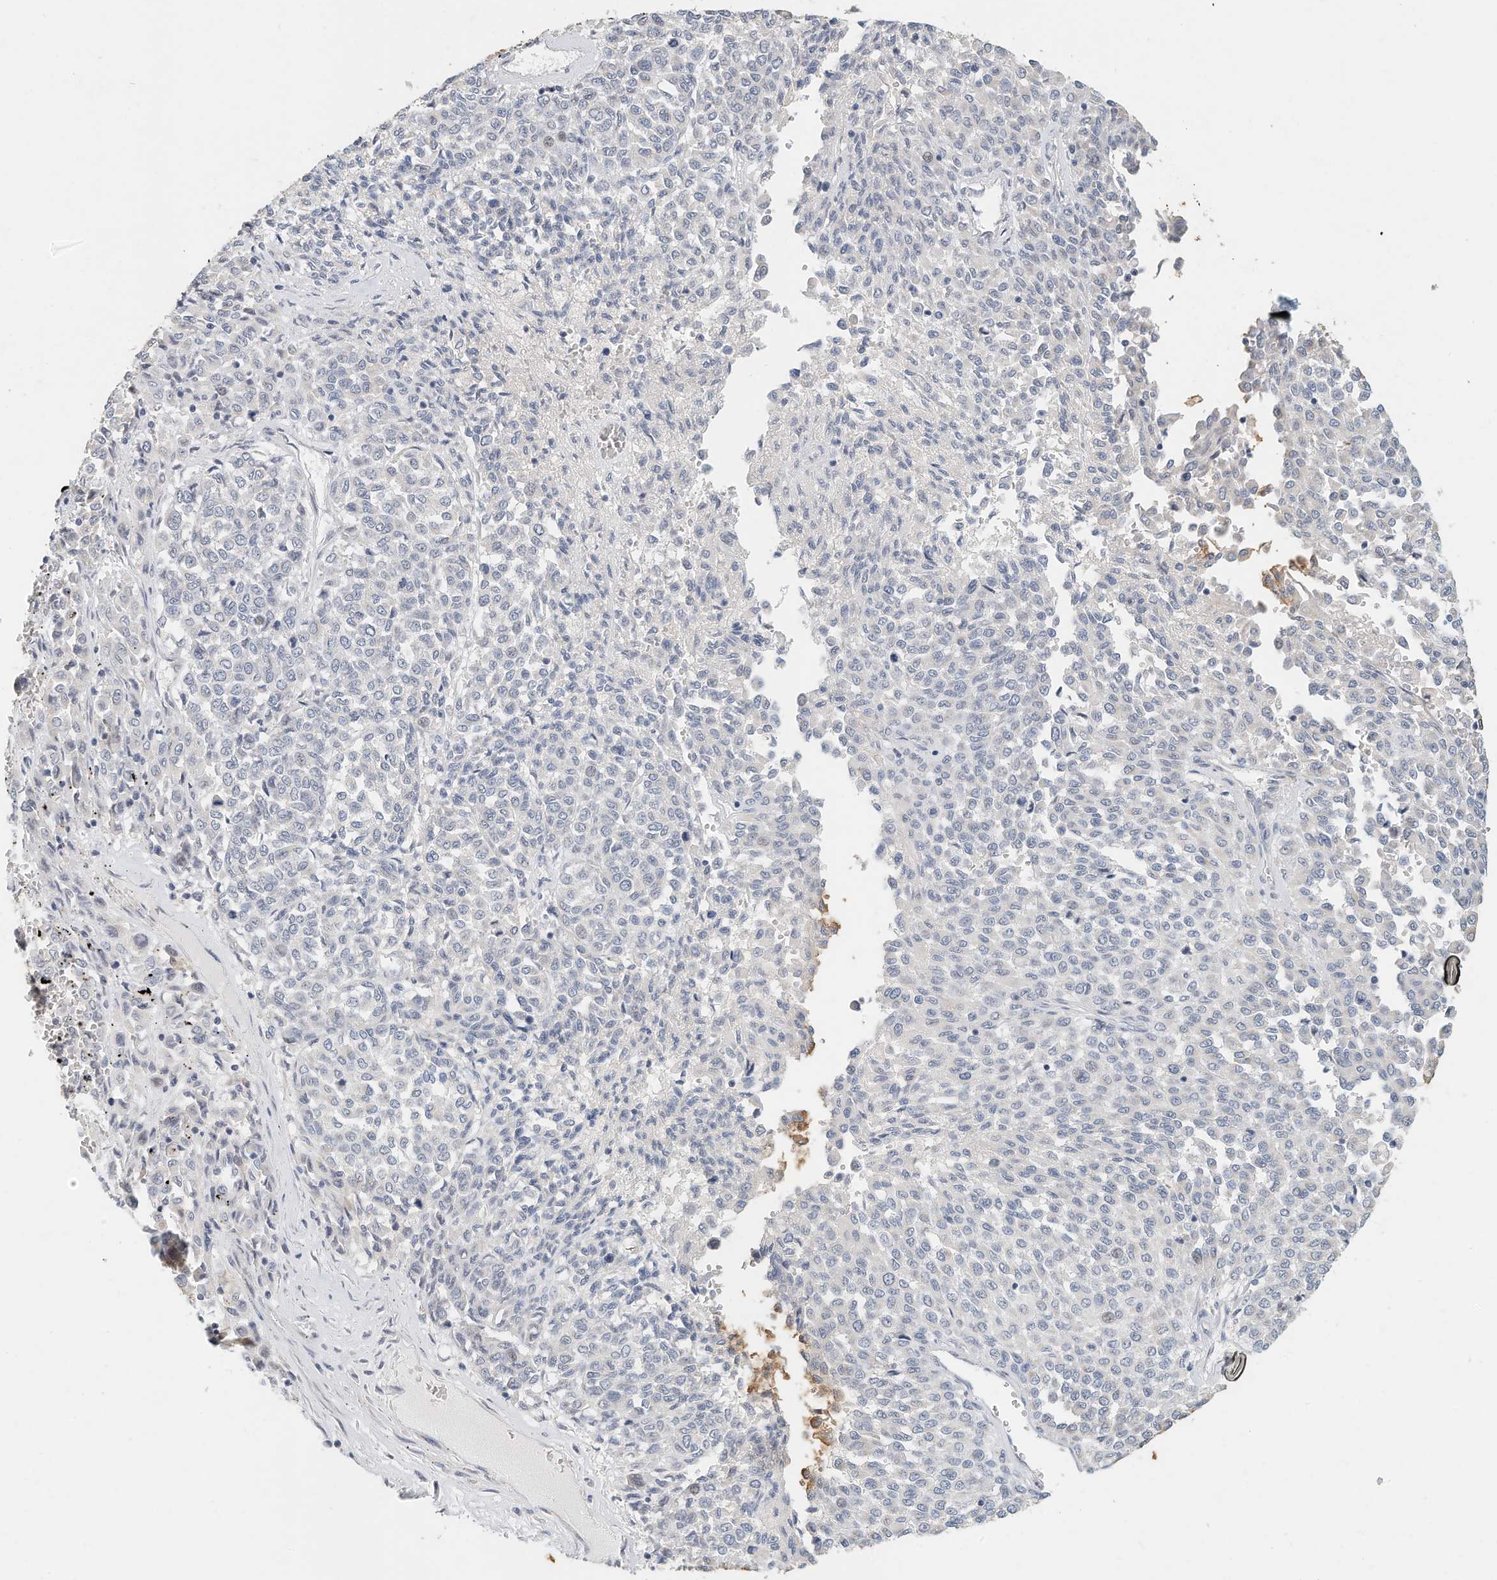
{"staining": {"intensity": "negative", "quantity": "none", "location": "none"}, "tissue": "melanoma", "cell_type": "Tumor cells", "image_type": "cancer", "snomed": [{"axis": "morphology", "description": "Malignant melanoma, Metastatic site"}, {"axis": "topography", "description": "Pancreas"}], "caption": "This is an IHC photomicrograph of melanoma. There is no staining in tumor cells.", "gene": "MICAL1", "patient": {"sex": "female", "age": 30}}